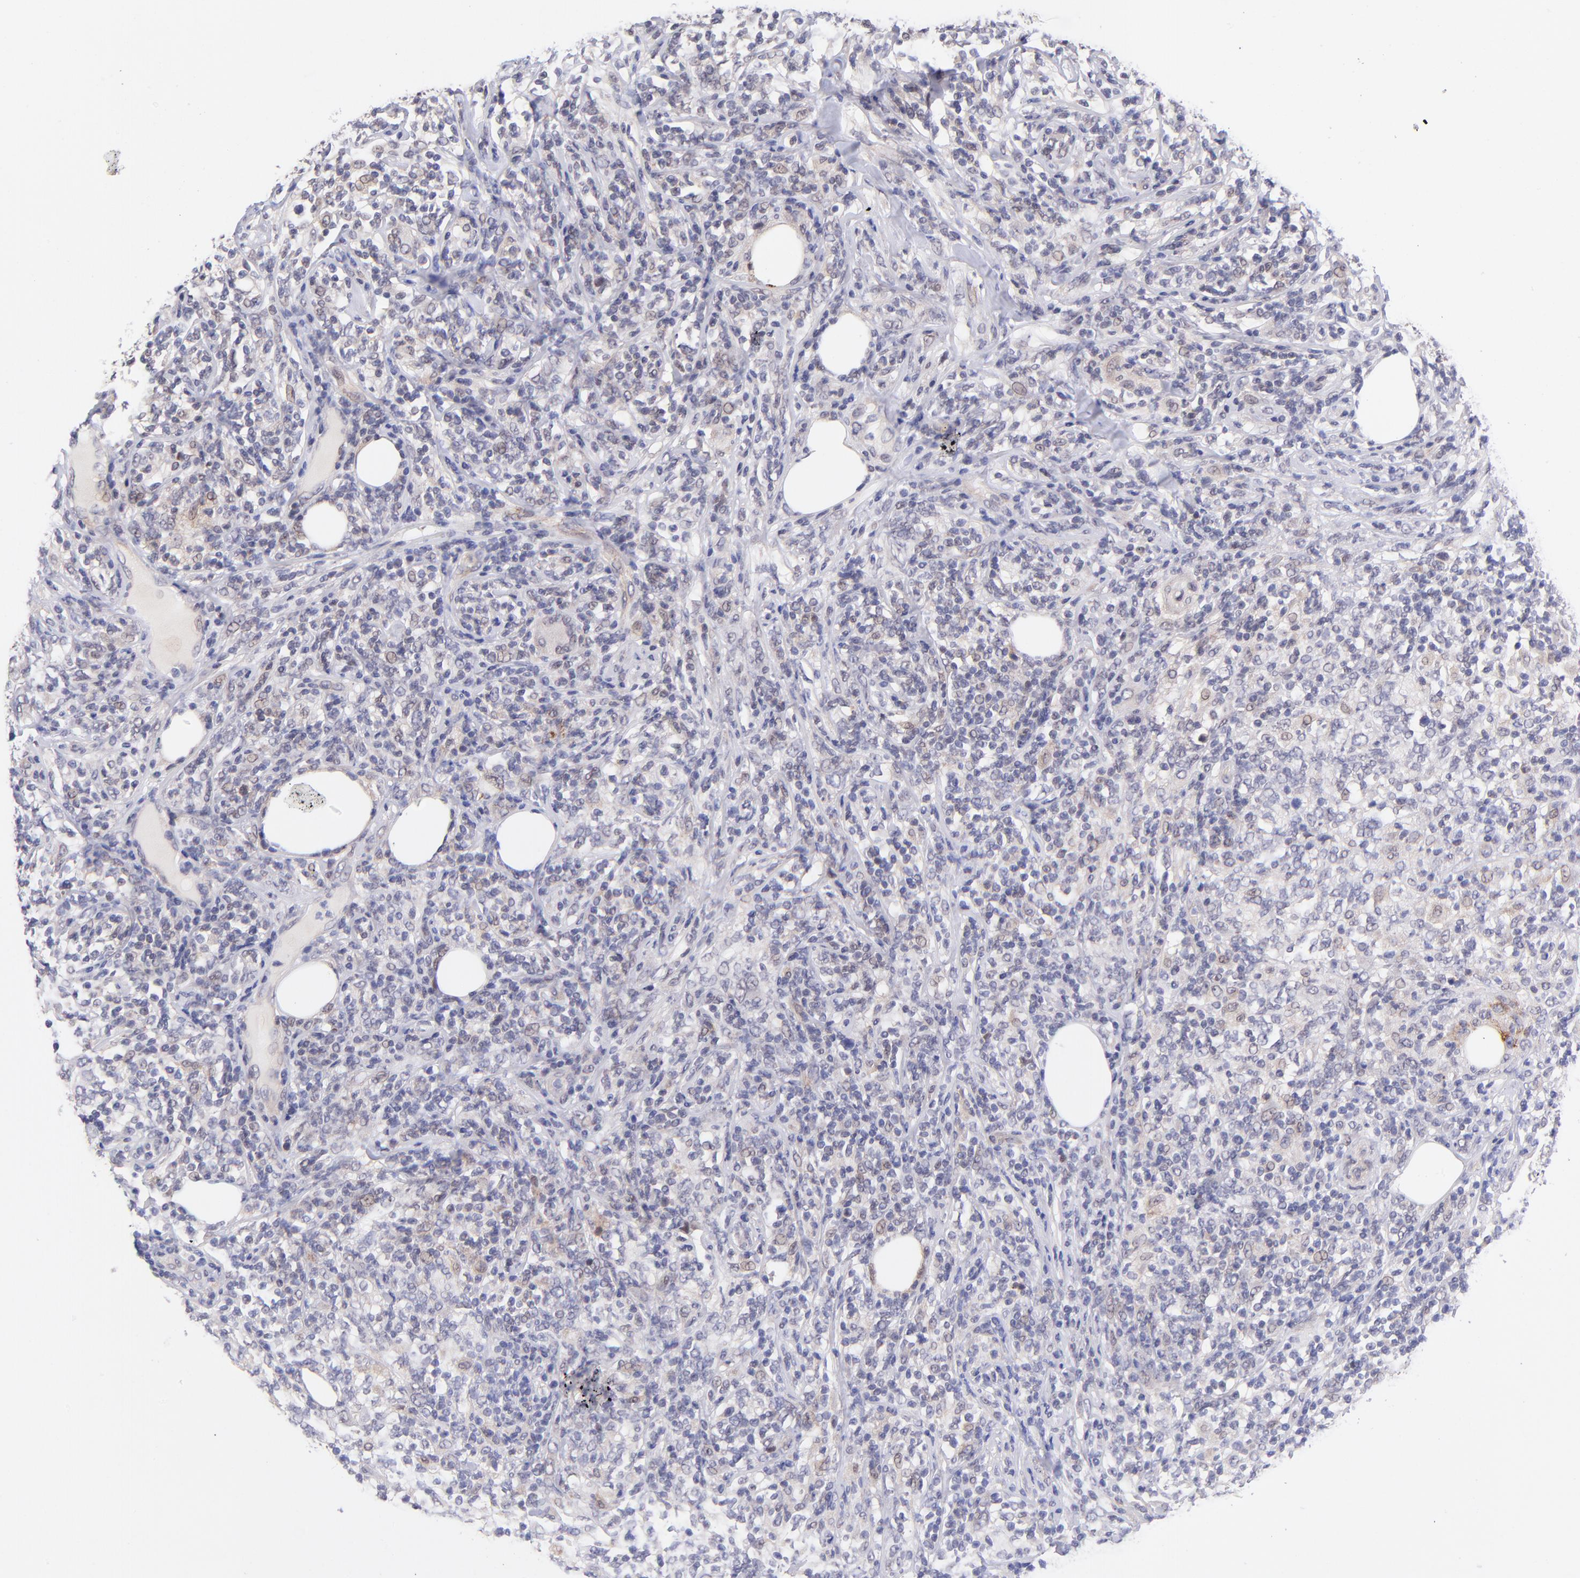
{"staining": {"intensity": "negative", "quantity": "none", "location": "none"}, "tissue": "lymphoma", "cell_type": "Tumor cells", "image_type": "cancer", "snomed": [{"axis": "morphology", "description": "Malignant lymphoma, non-Hodgkin's type, High grade"}, {"axis": "topography", "description": "Lymph node"}], "caption": "A high-resolution photomicrograph shows immunohistochemistry (IHC) staining of lymphoma, which exhibits no significant expression in tumor cells. Nuclei are stained in blue.", "gene": "SOX6", "patient": {"sex": "female", "age": 84}}